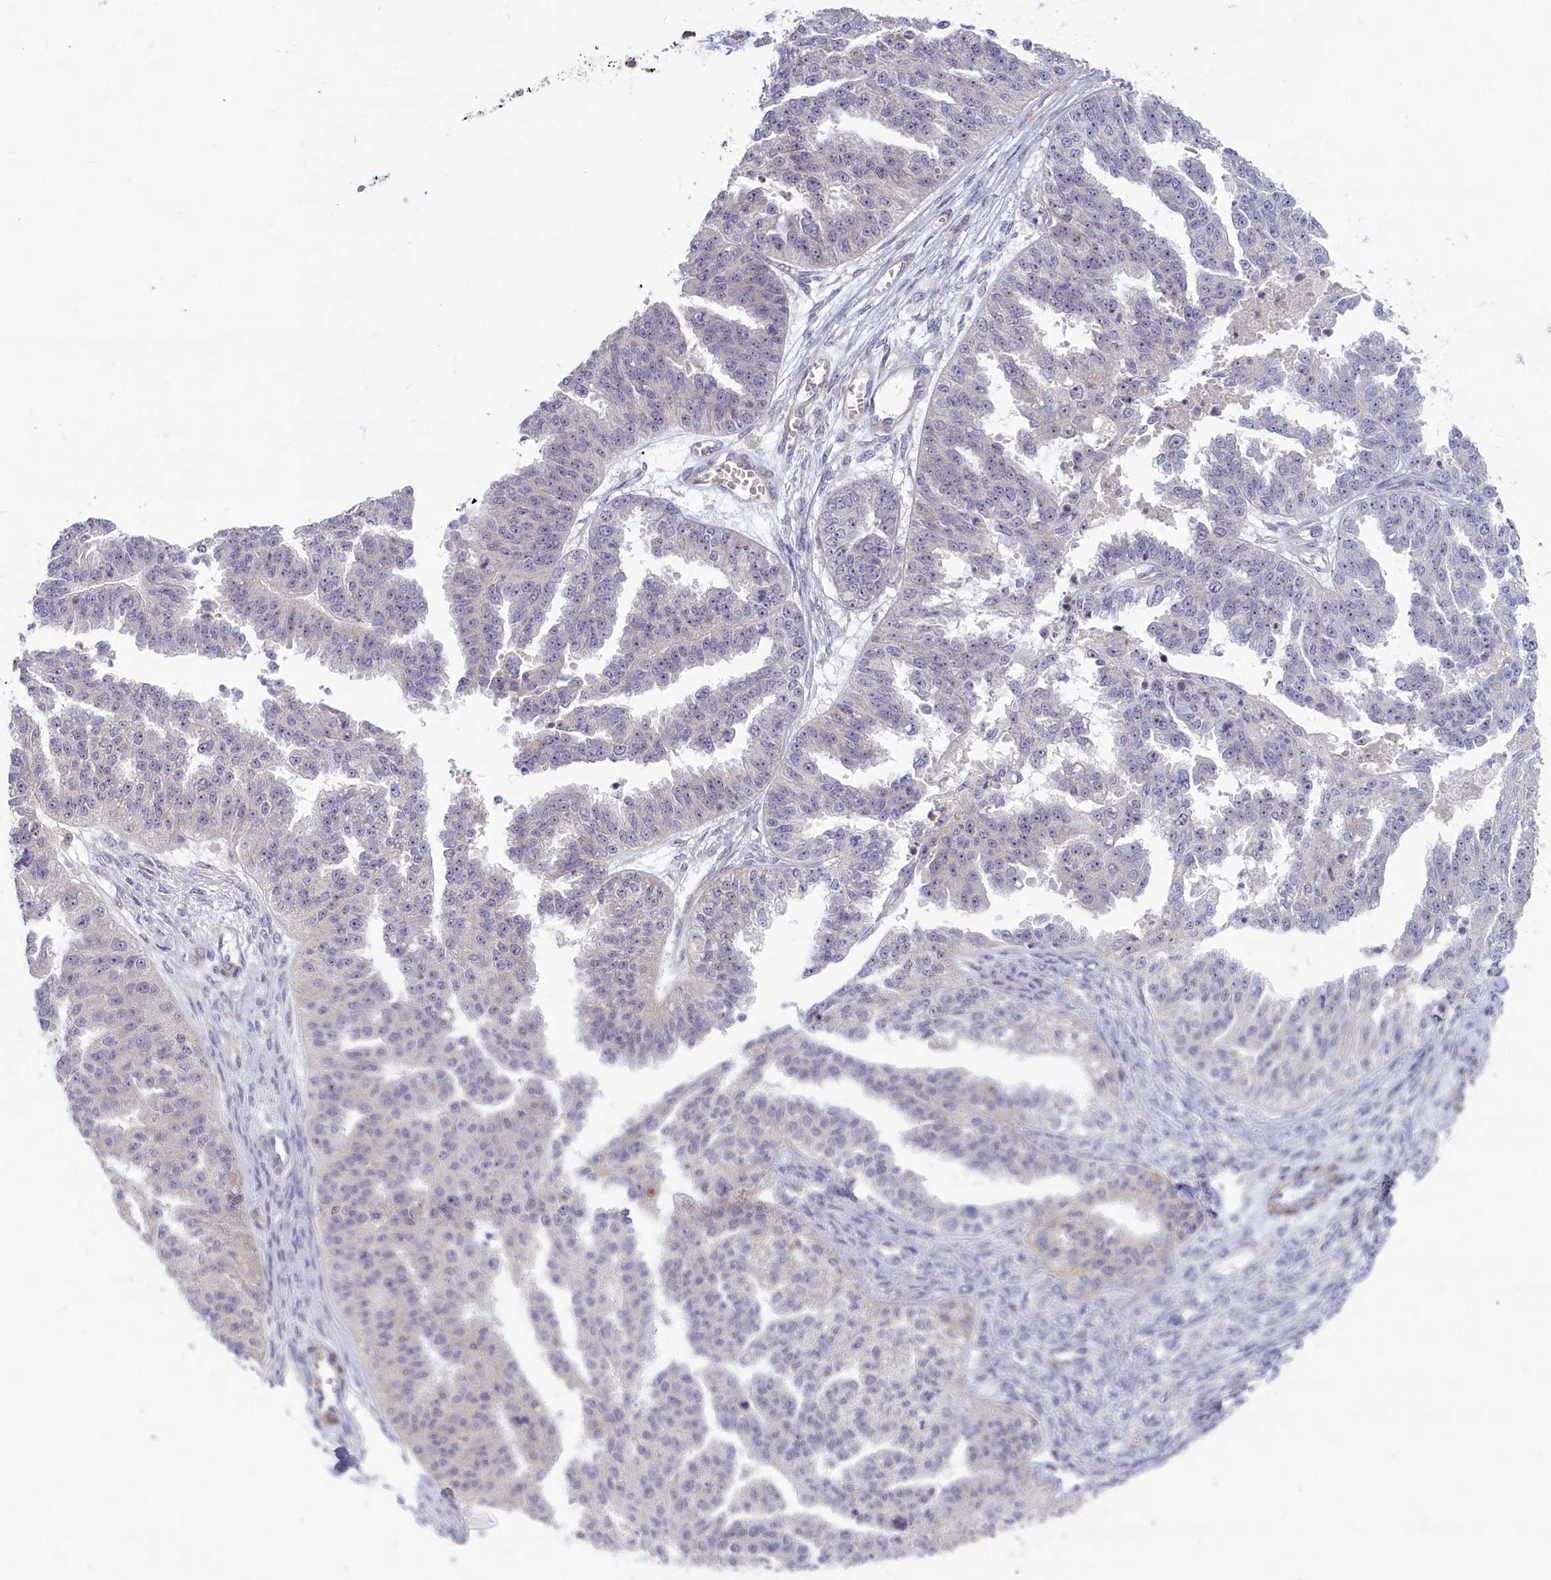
{"staining": {"intensity": "negative", "quantity": "none", "location": "none"}, "tissue": "ovarian cancer", "cell_type": "Tumor cells", "image_type": "cancer", "snomed": [{"axis": "morphology", "description": "Cystadenocarcinoma, serous, NOS"}, {"axis": "topography", "description": "Ovary"}], "caption": "Tumor cells show no significant protein staining in ovarian cancer (serous cystadenocarcinoma).", "gene": "TRPM4", "patient": {"sex": "female", "age": 58}}